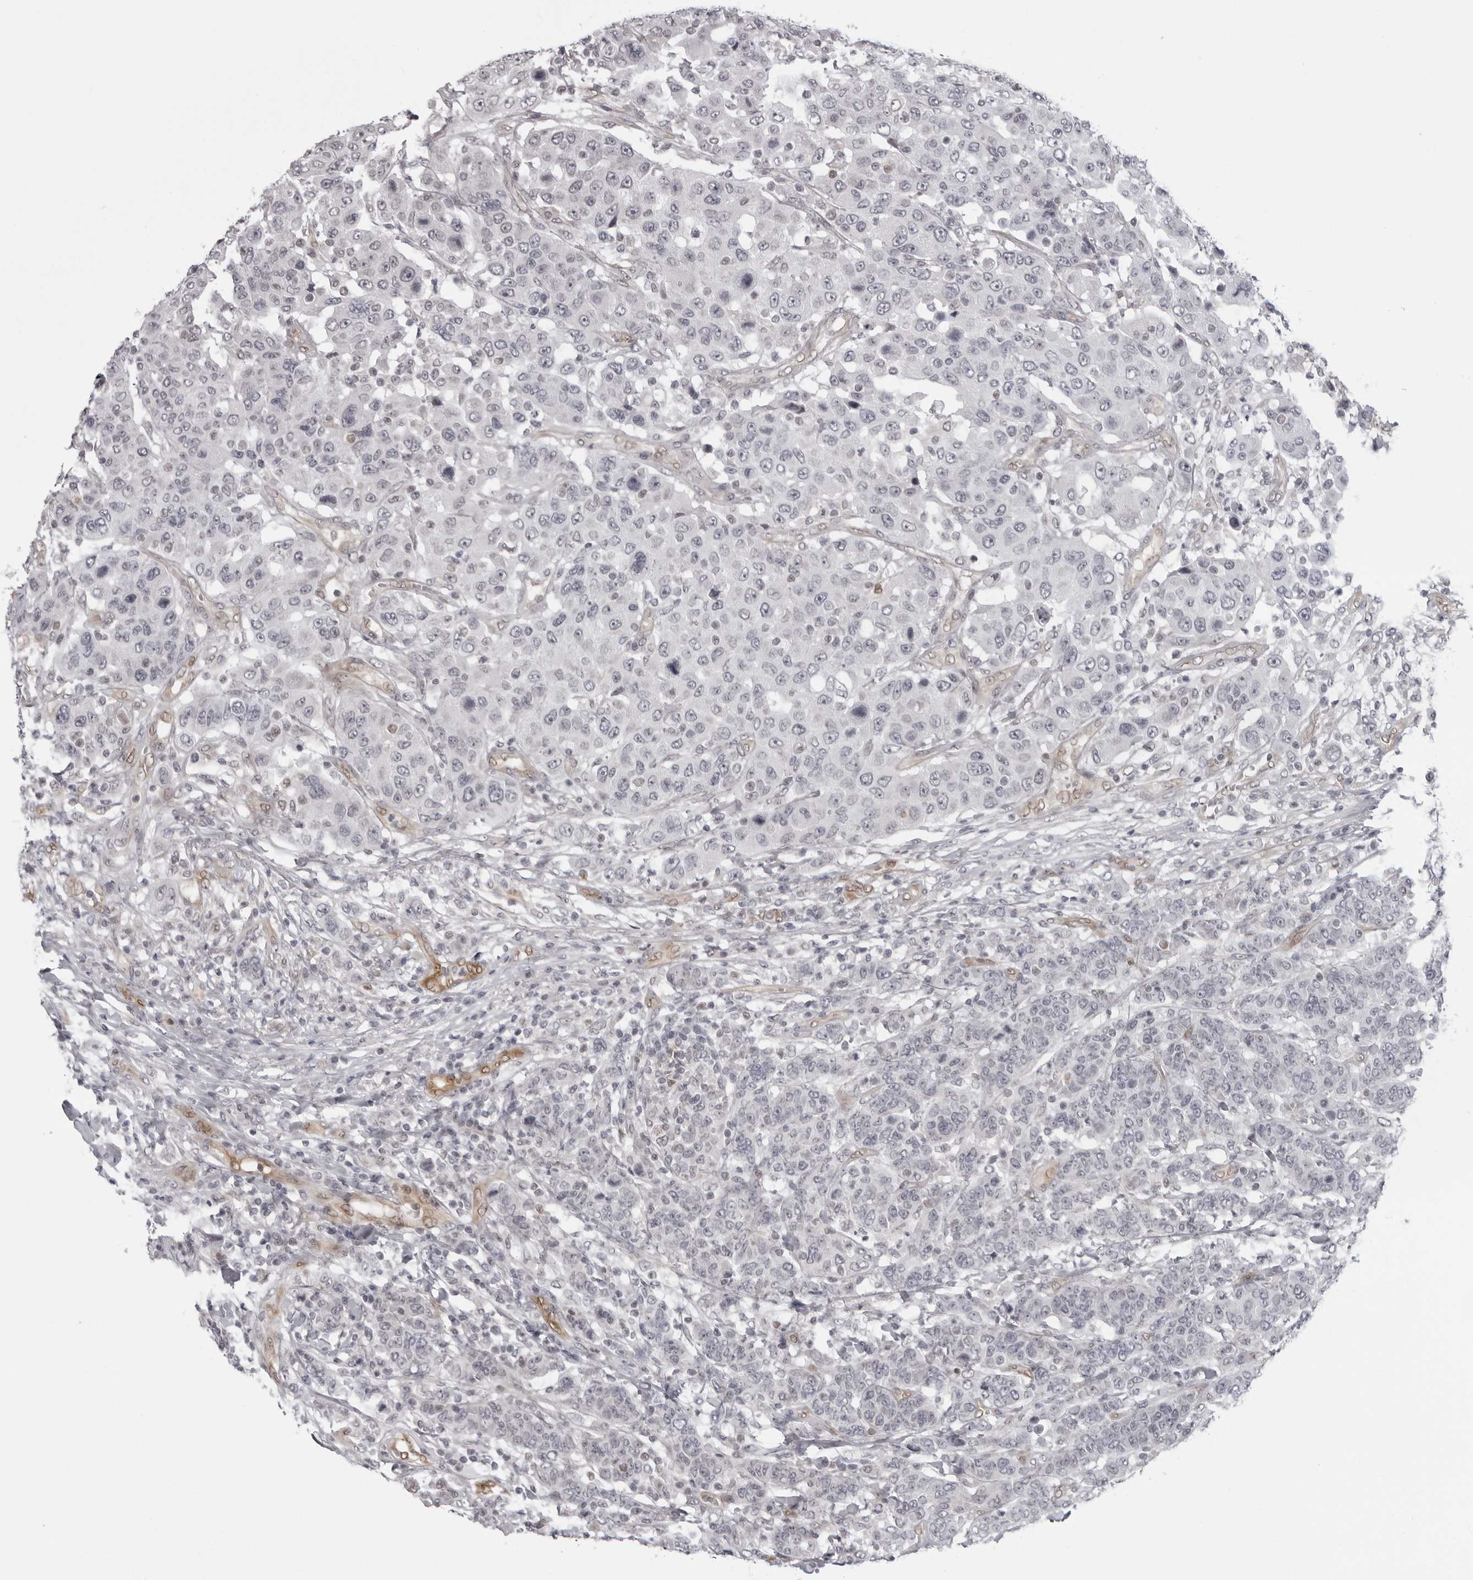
{"staining": {"intensity": "weak", "quantity": "<25%", "location": "nuclear"}, "tissue": "breast cancer", "cell_type": "Tumor cells", "image_type": "cancer", "snomed": [{"axis": "morphology", "description": "Duct carcinoma"}, {"axis": "topography", "description": "Breast"}], "caption": "The IHC image has no significant positivity in tumor cells of invasive ductal carcinoma (breast) tissue.", "gene": "MAPK12", "patient": {"sex": "female", "age": 37}}